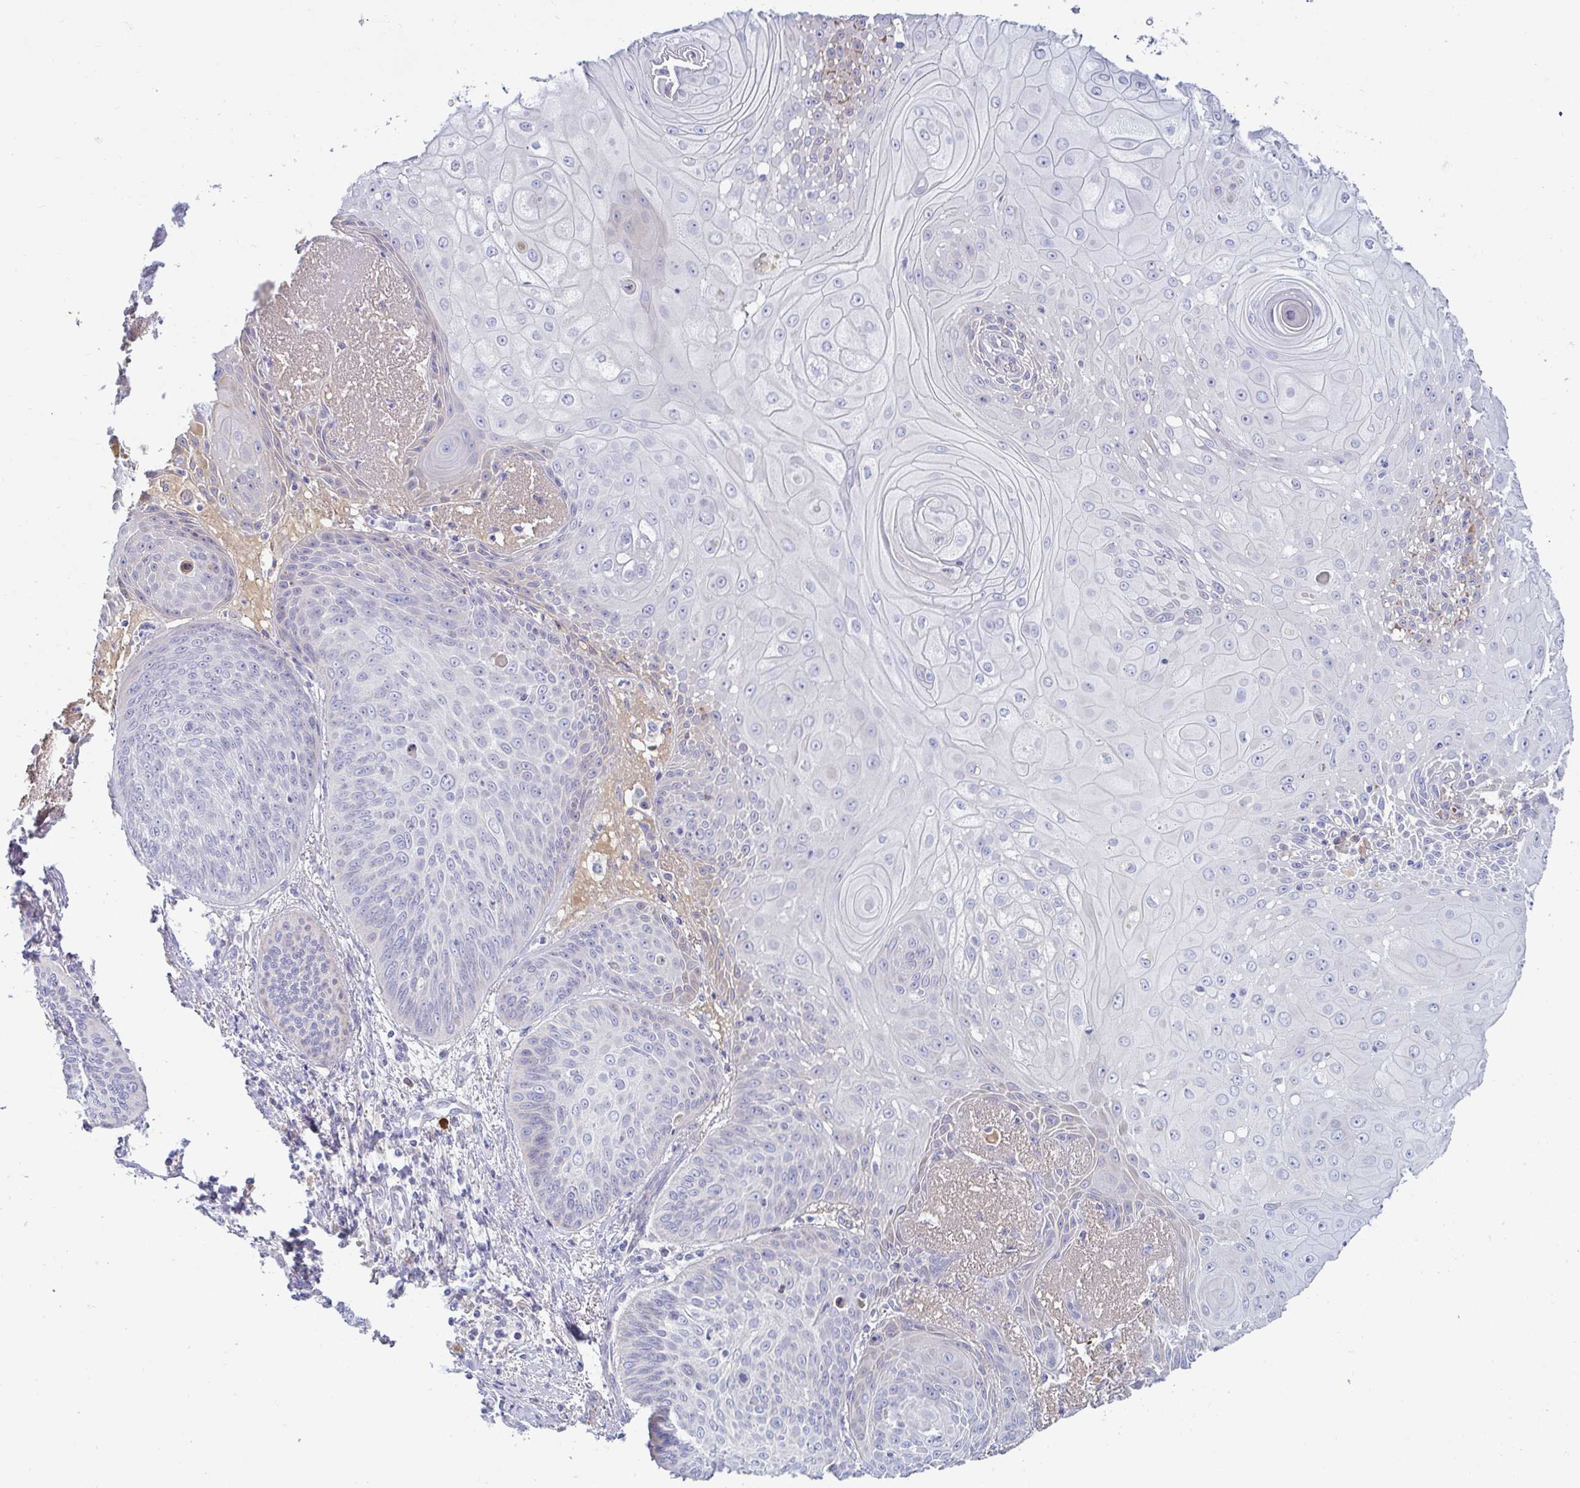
{"staining": {"intensity": "negative", "quantity": "none", "location": "none"}, "tissue": "lung cancer", "cell_type": "Tumor cells", "image_type": "cancer", "snomed": [{"axis": "morphology", "description": "Squamous cell carcinoma, NOS"}, {"axis": "topography", "description": "Lung"}], "caption": "Tumor cells show no significant staining in lung cancer.", "gene": "C4orf17", "patient": {"sex": "male", "age": 74}}